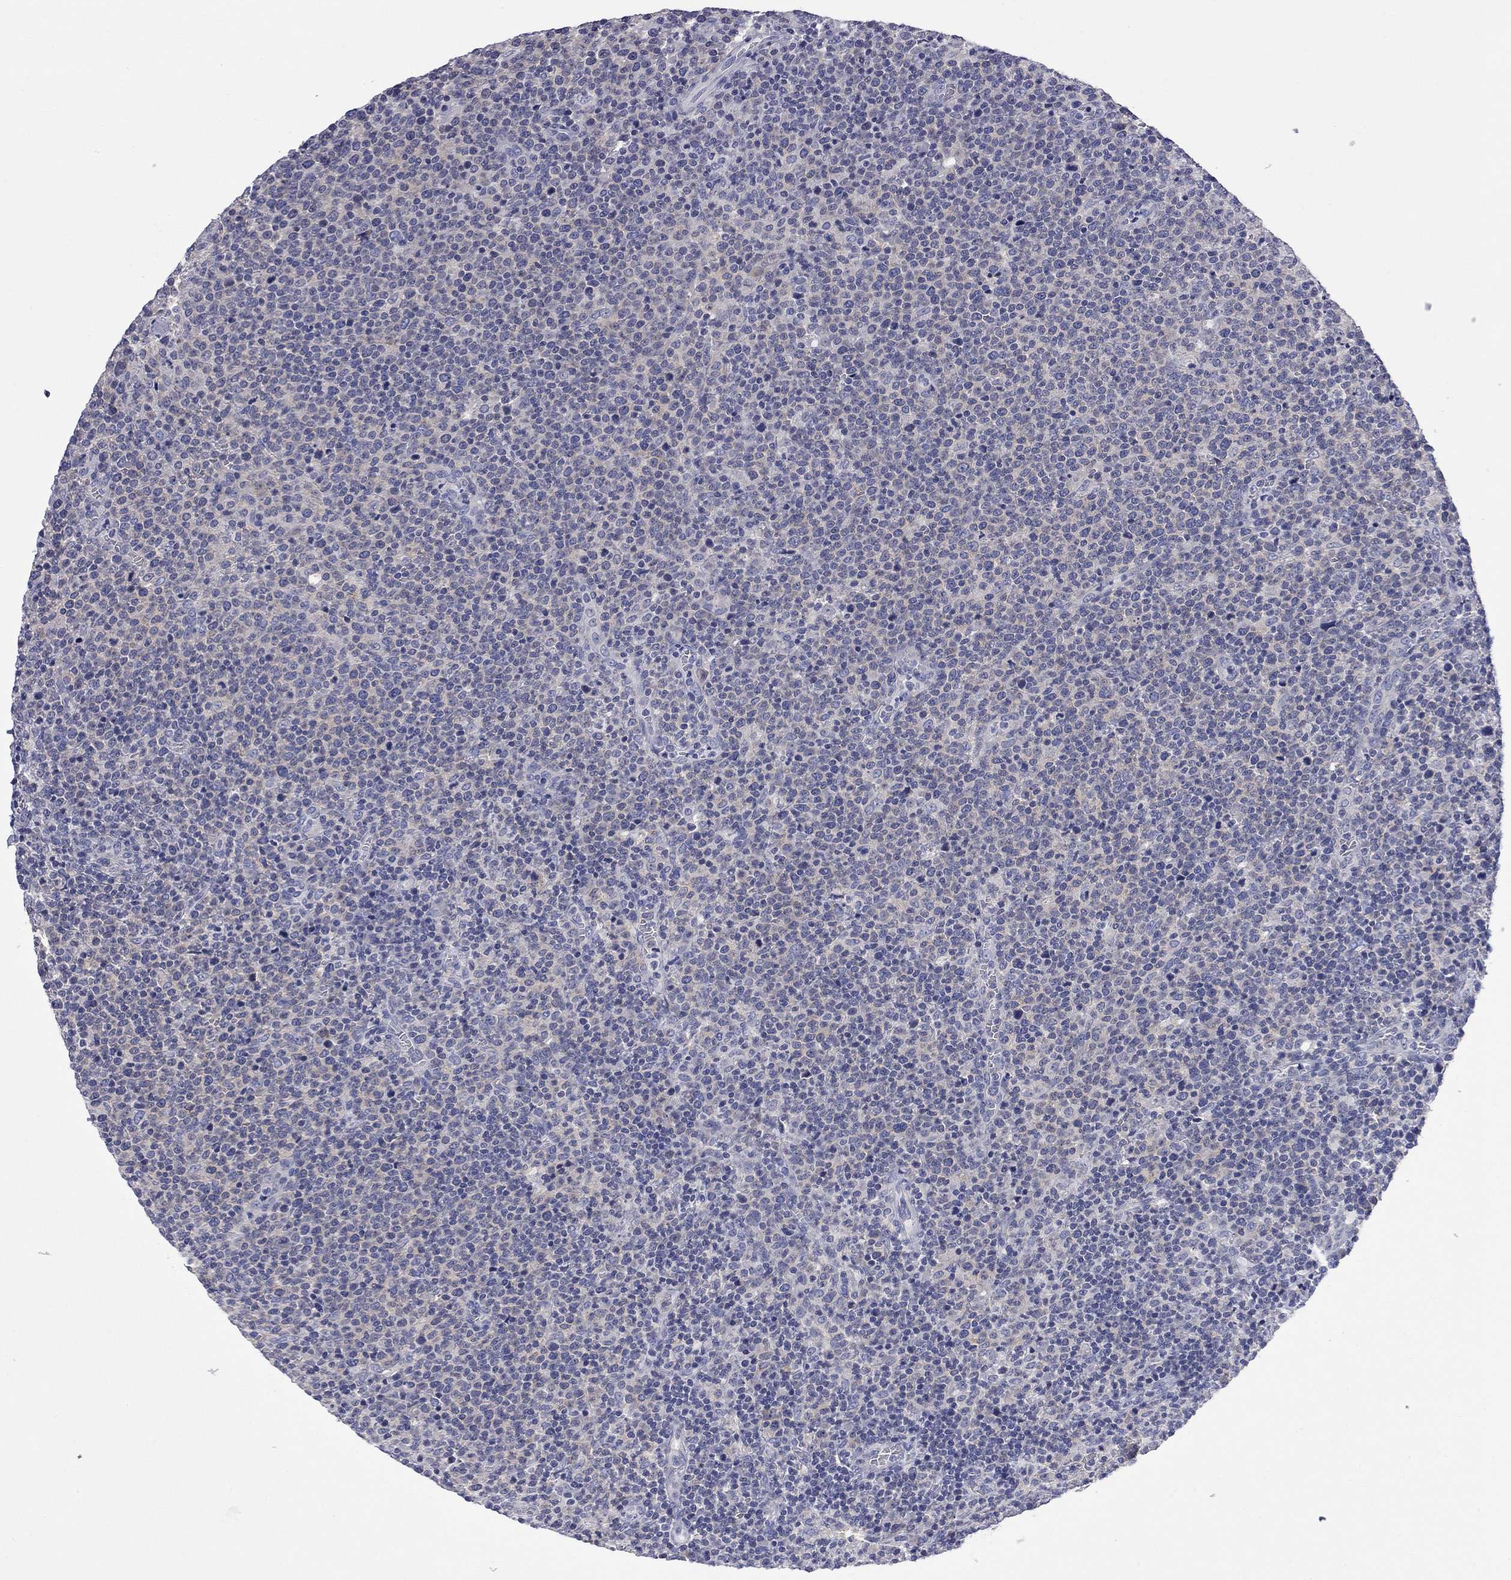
{"staining": {"intensity": "negative", "quantity": "none", "location": "none"}, "tissue": "lymphoma", "cell_type": "Tumor cells", "image_type": "cancer", "snomed": [{"axis": "morphology", "description": "Malignant lymphoma, non-Hodgkin's type, High grade"}, {"axis": "topography", "description": "Lymph node"}], "caption": "A histopathology image of human malignant lymphoma, non-Hodgkin's type (high-grade) is negative for staining in tumor cells.", "gene": "ABCB4", "patient": {"sex": "male", "age": 61}}